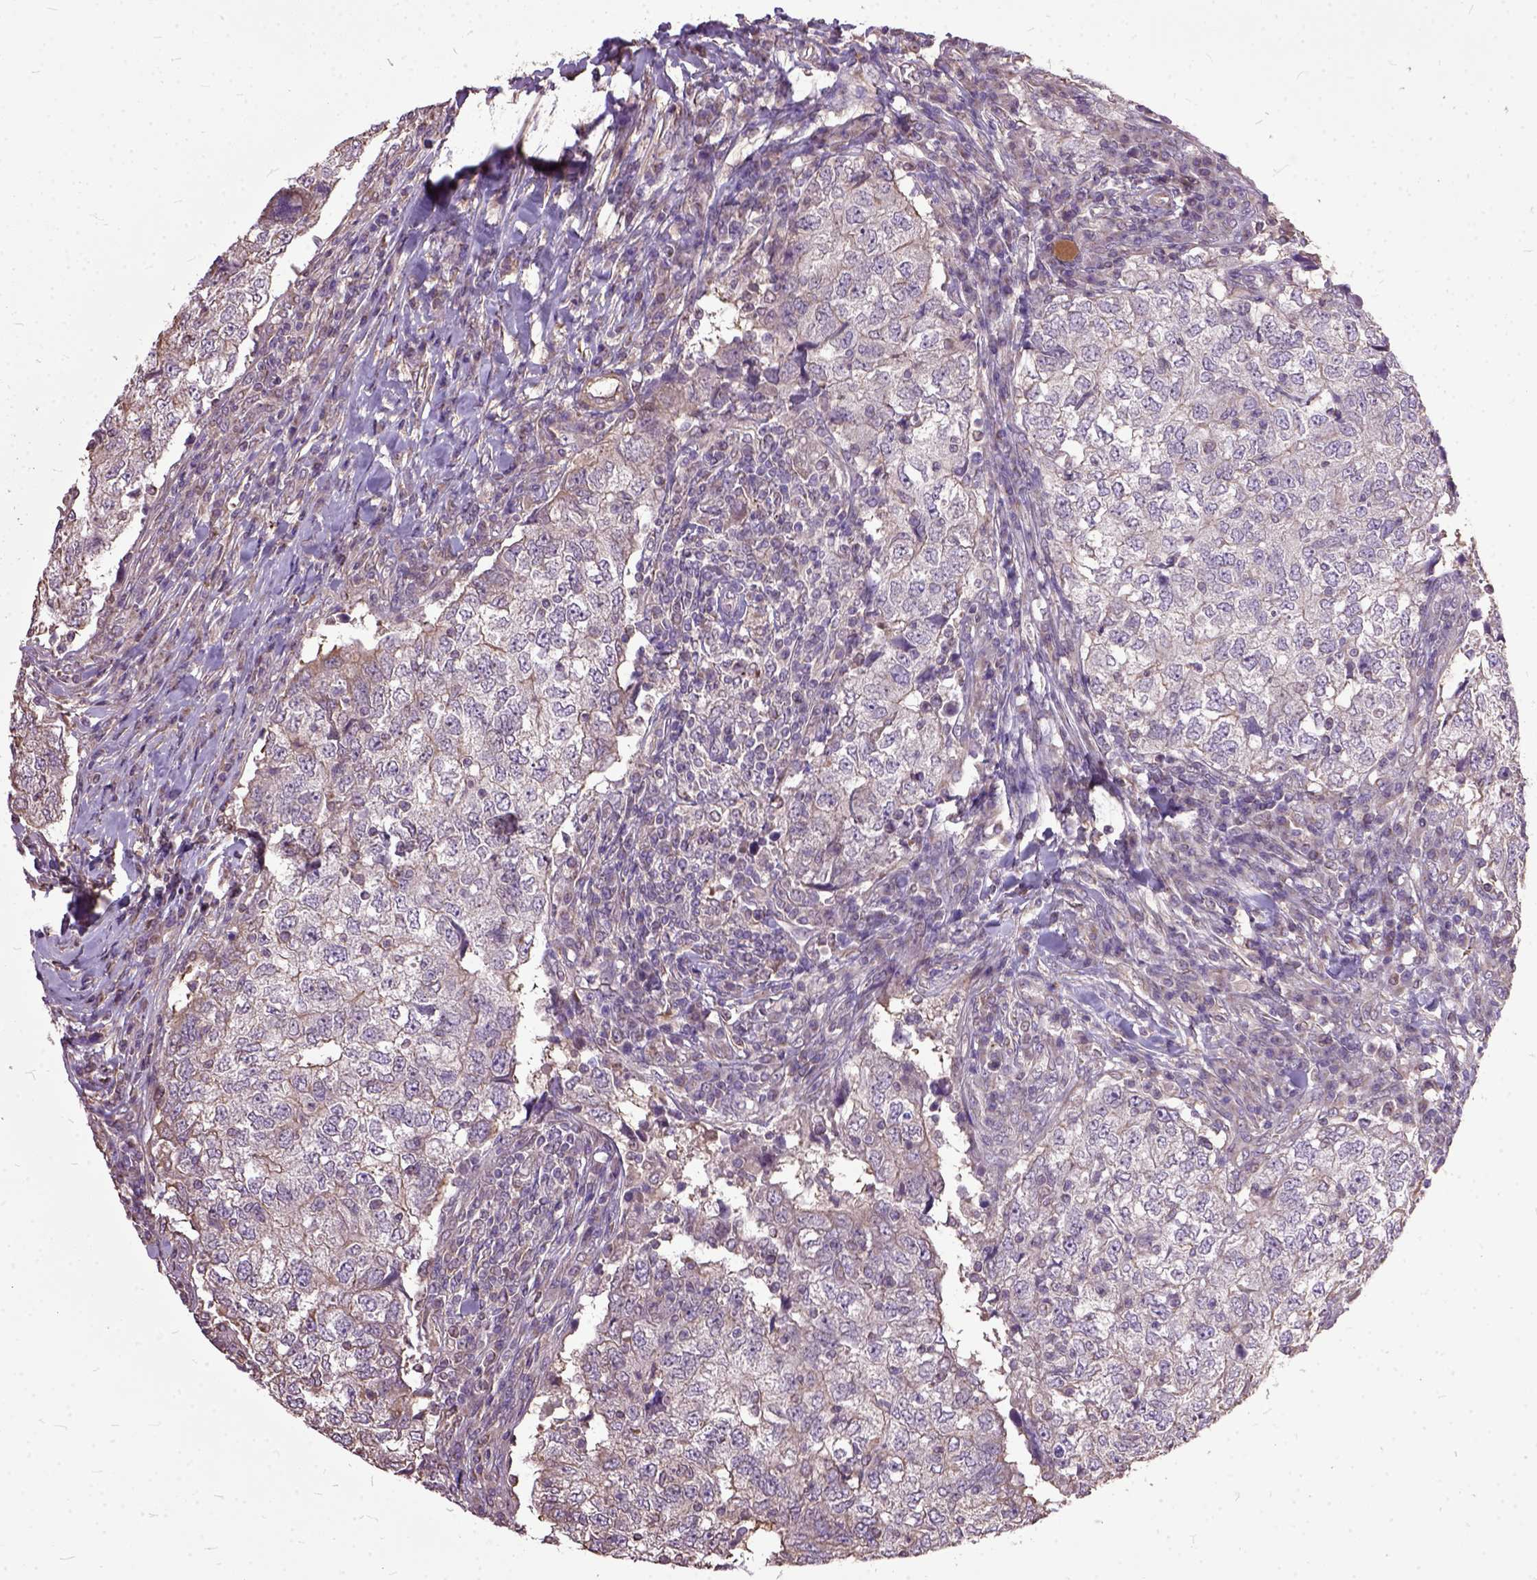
{"staining": {"intensity": "negative", "quantity": "none", "location": "none"}, "tissue": "breast cancer", "cell_type": "Tumor cells", "image_type": "cancer", "snomed": [{"axis": "morphology", "description": "Duct carcinoma"}, {"axis": "topography", "description": "Breast"}], "caption": "Tumor cells are negative for brown protein staining in intraductal carcinoma (breast).", "gene": "AREG", "patient": {"sex": "female", "age": 30}}